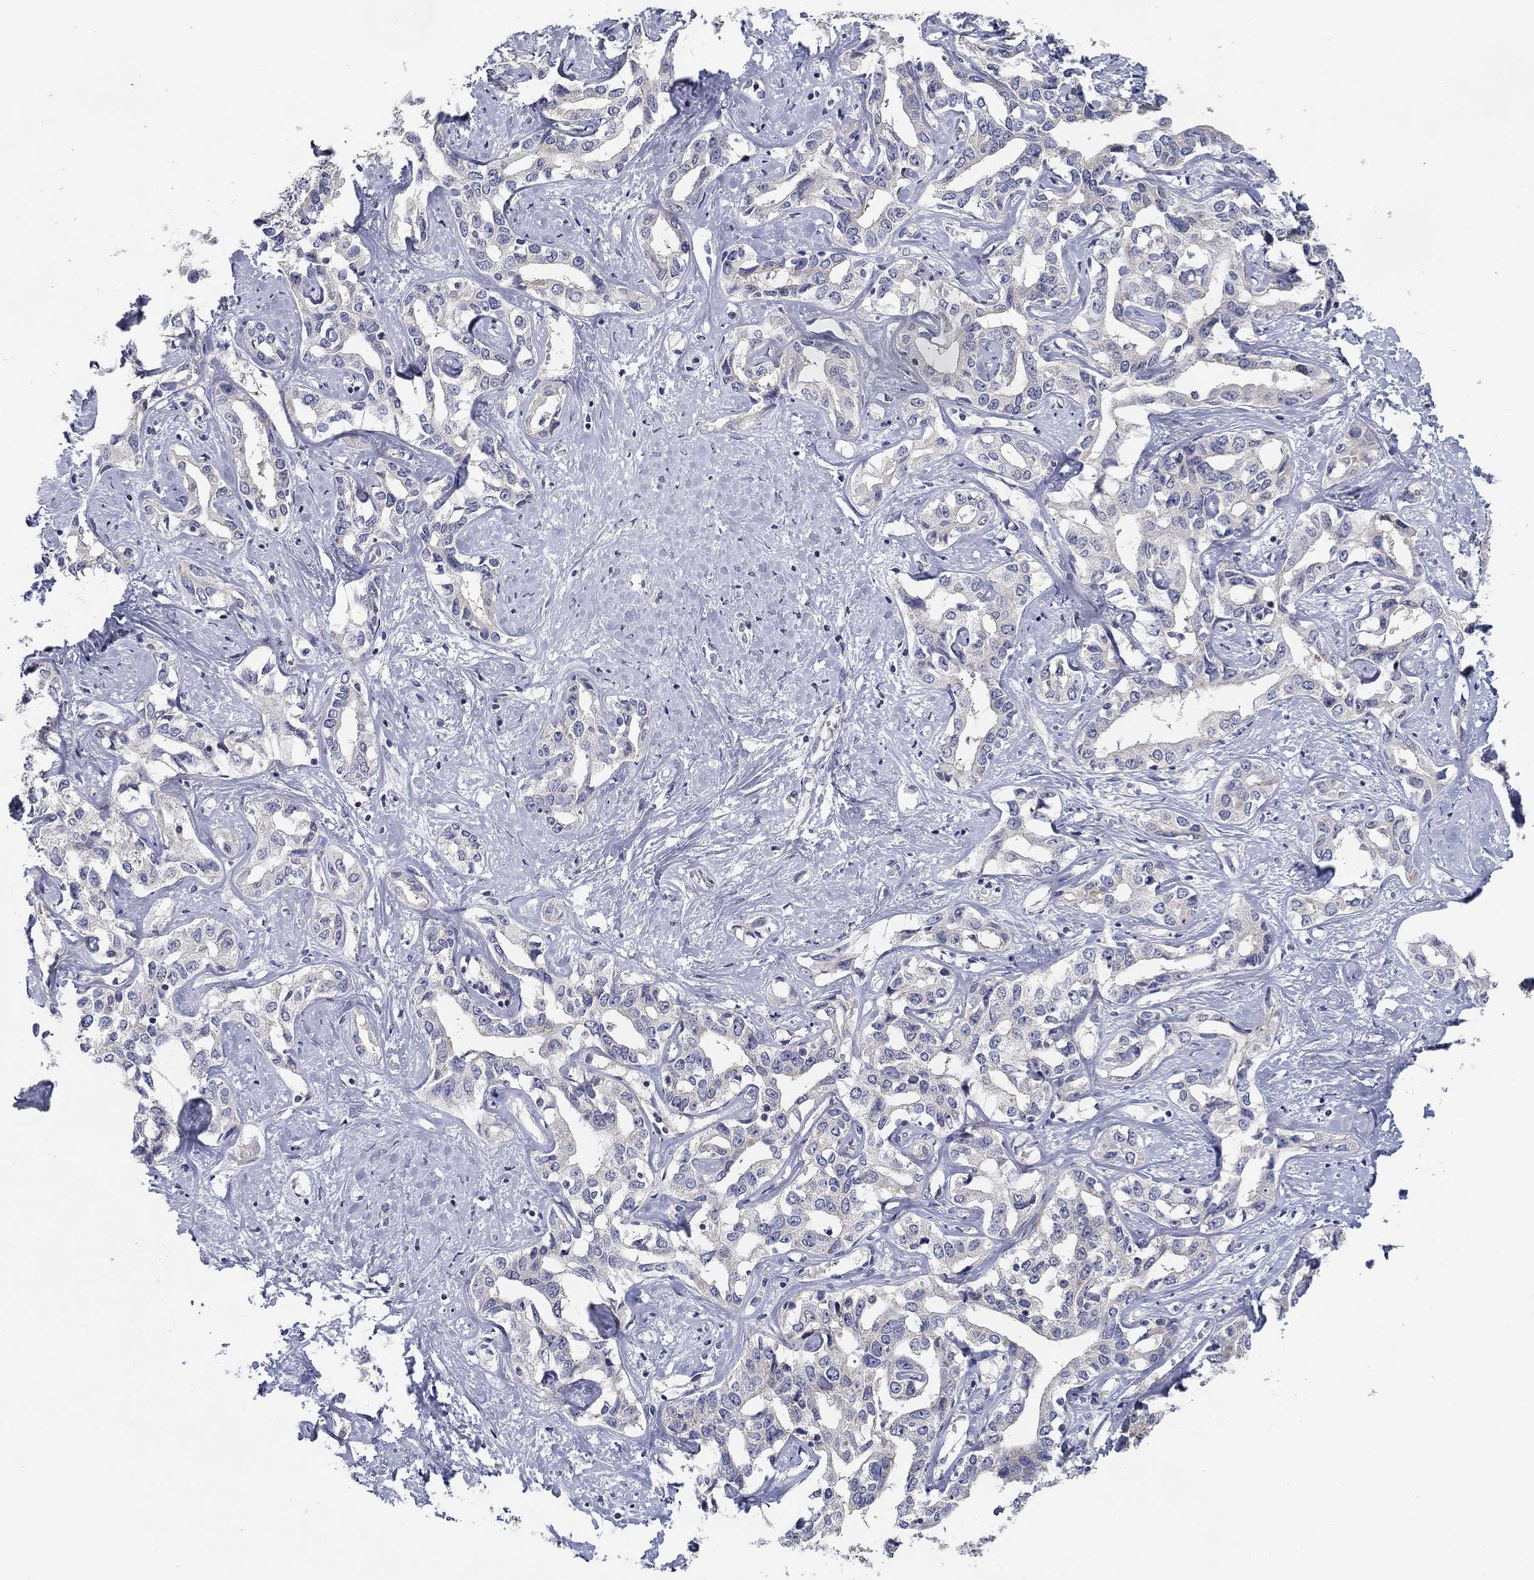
{"staining": {"intensity": "negative", "quantity": "none", "location": "none"}, "tissue": "liver cancer", "cell_type": "Tumor cells", "image_type": "cancer", "snomed": [{"axis": "morphology", "description": "Cholangiocarcinoma"}, {"axis": "topography", "description": "Liver"}], "caption": "High magnification brightfield microscopy of cholangiocarcinoma (liver) stained with DAB (3,3'-diaminobenzidine) (brown) and counterstained with hematoxylin (blue): tumor cells show no significant staining.", "gene": "GRK7", "patient": {"sex": "male", "age": 59}}